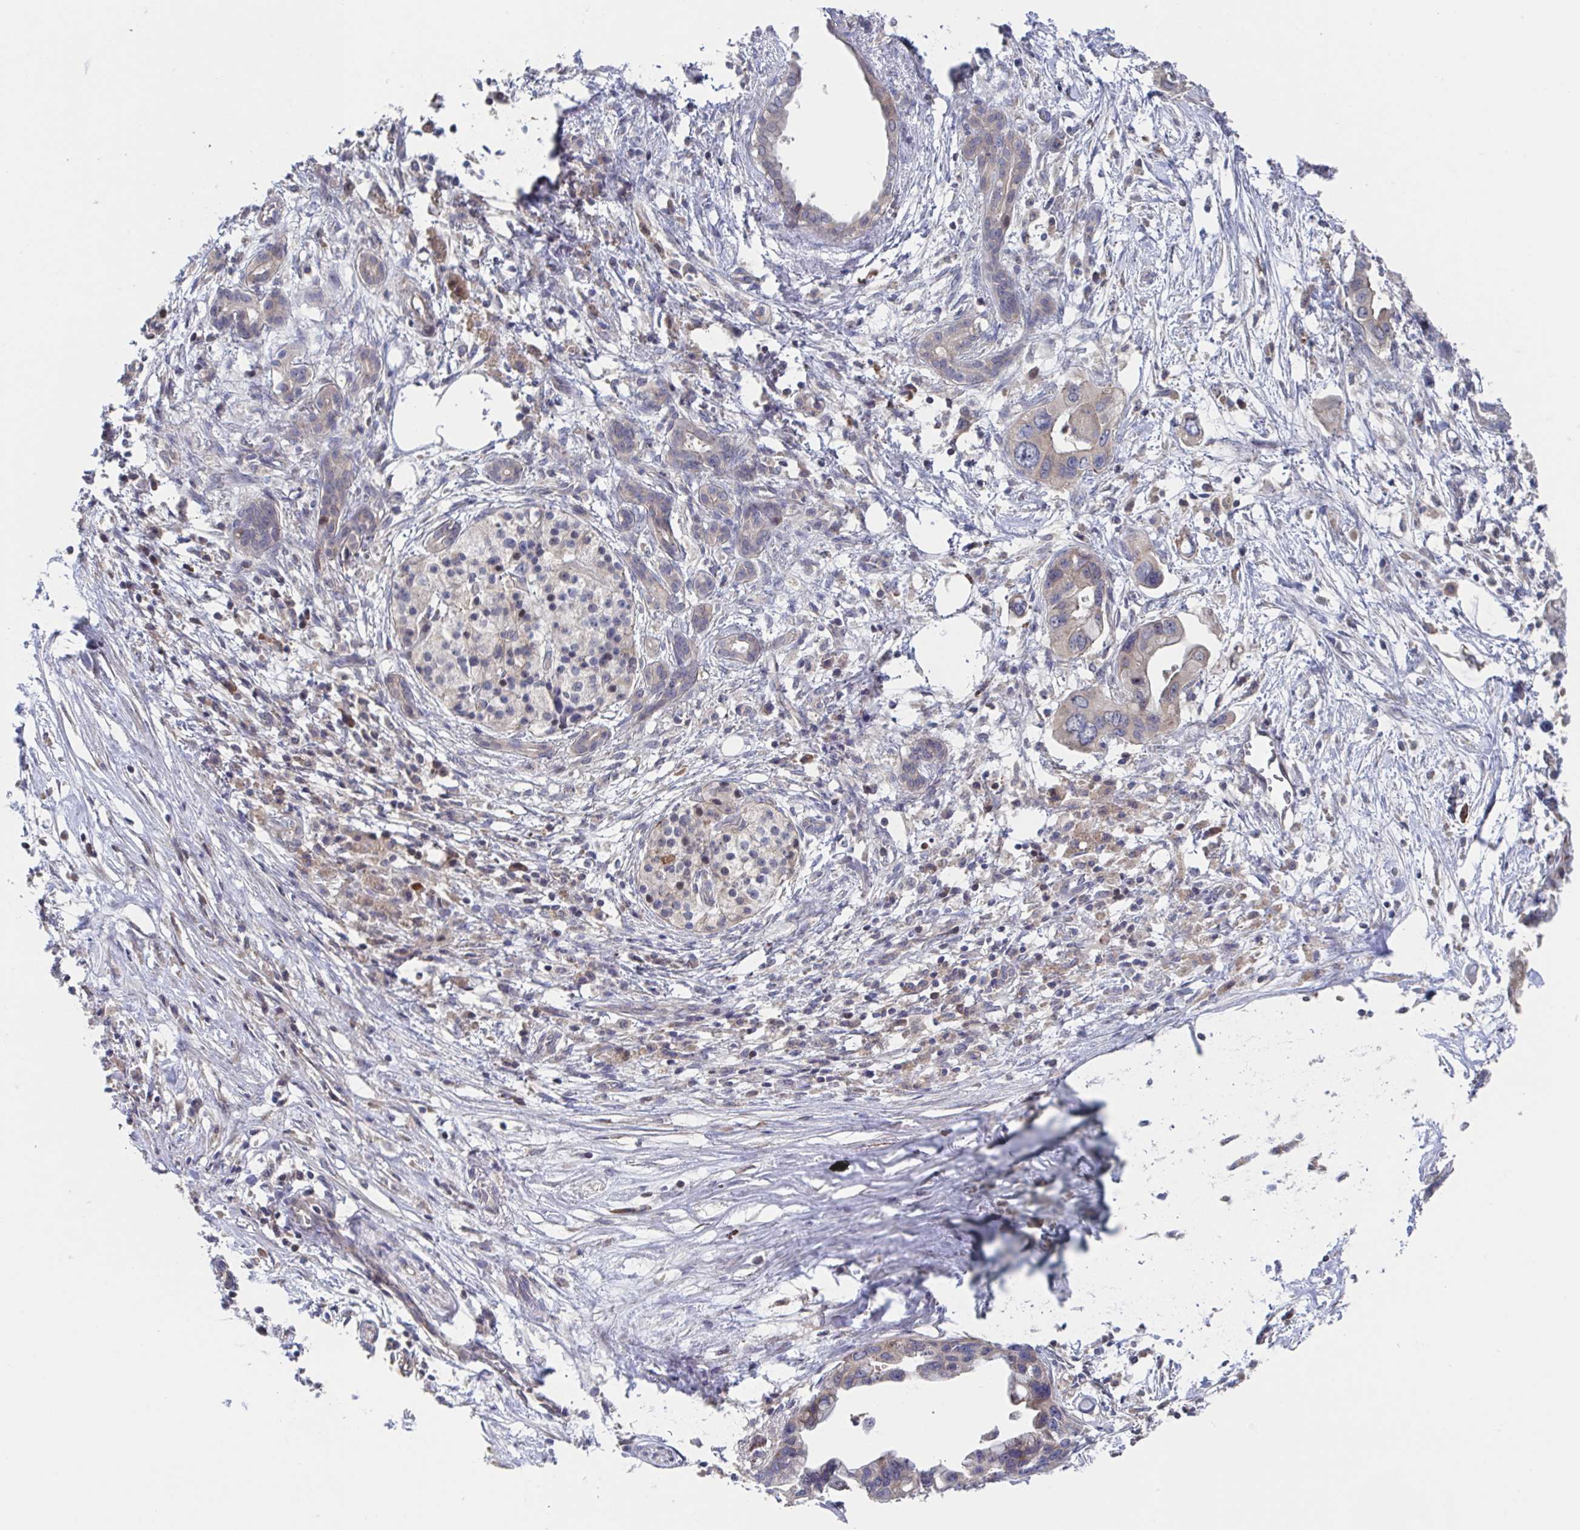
{"staining": {"intensity": "weak", "quantity": "<25%", "location": "cytoplasmic/membranous"}, "tissue": "pancreatic cancer", "cell_type": "Tumor cells", "image_type": "cancer", "snomed": [{"axis": "morphology", "description": "Adenocarcinoma, NOS"}, {"axis": "topography", "description": "Pancreas"}], "caption": "The histopathology image shows no significant expression in tumor cells of pancreatic cancer (adenocarcinoma). (DAB immunohistochemistry with hematoxylin counter stain).", "gene": "DHRS12", "patient": {"sex": "female", "age": 83}}